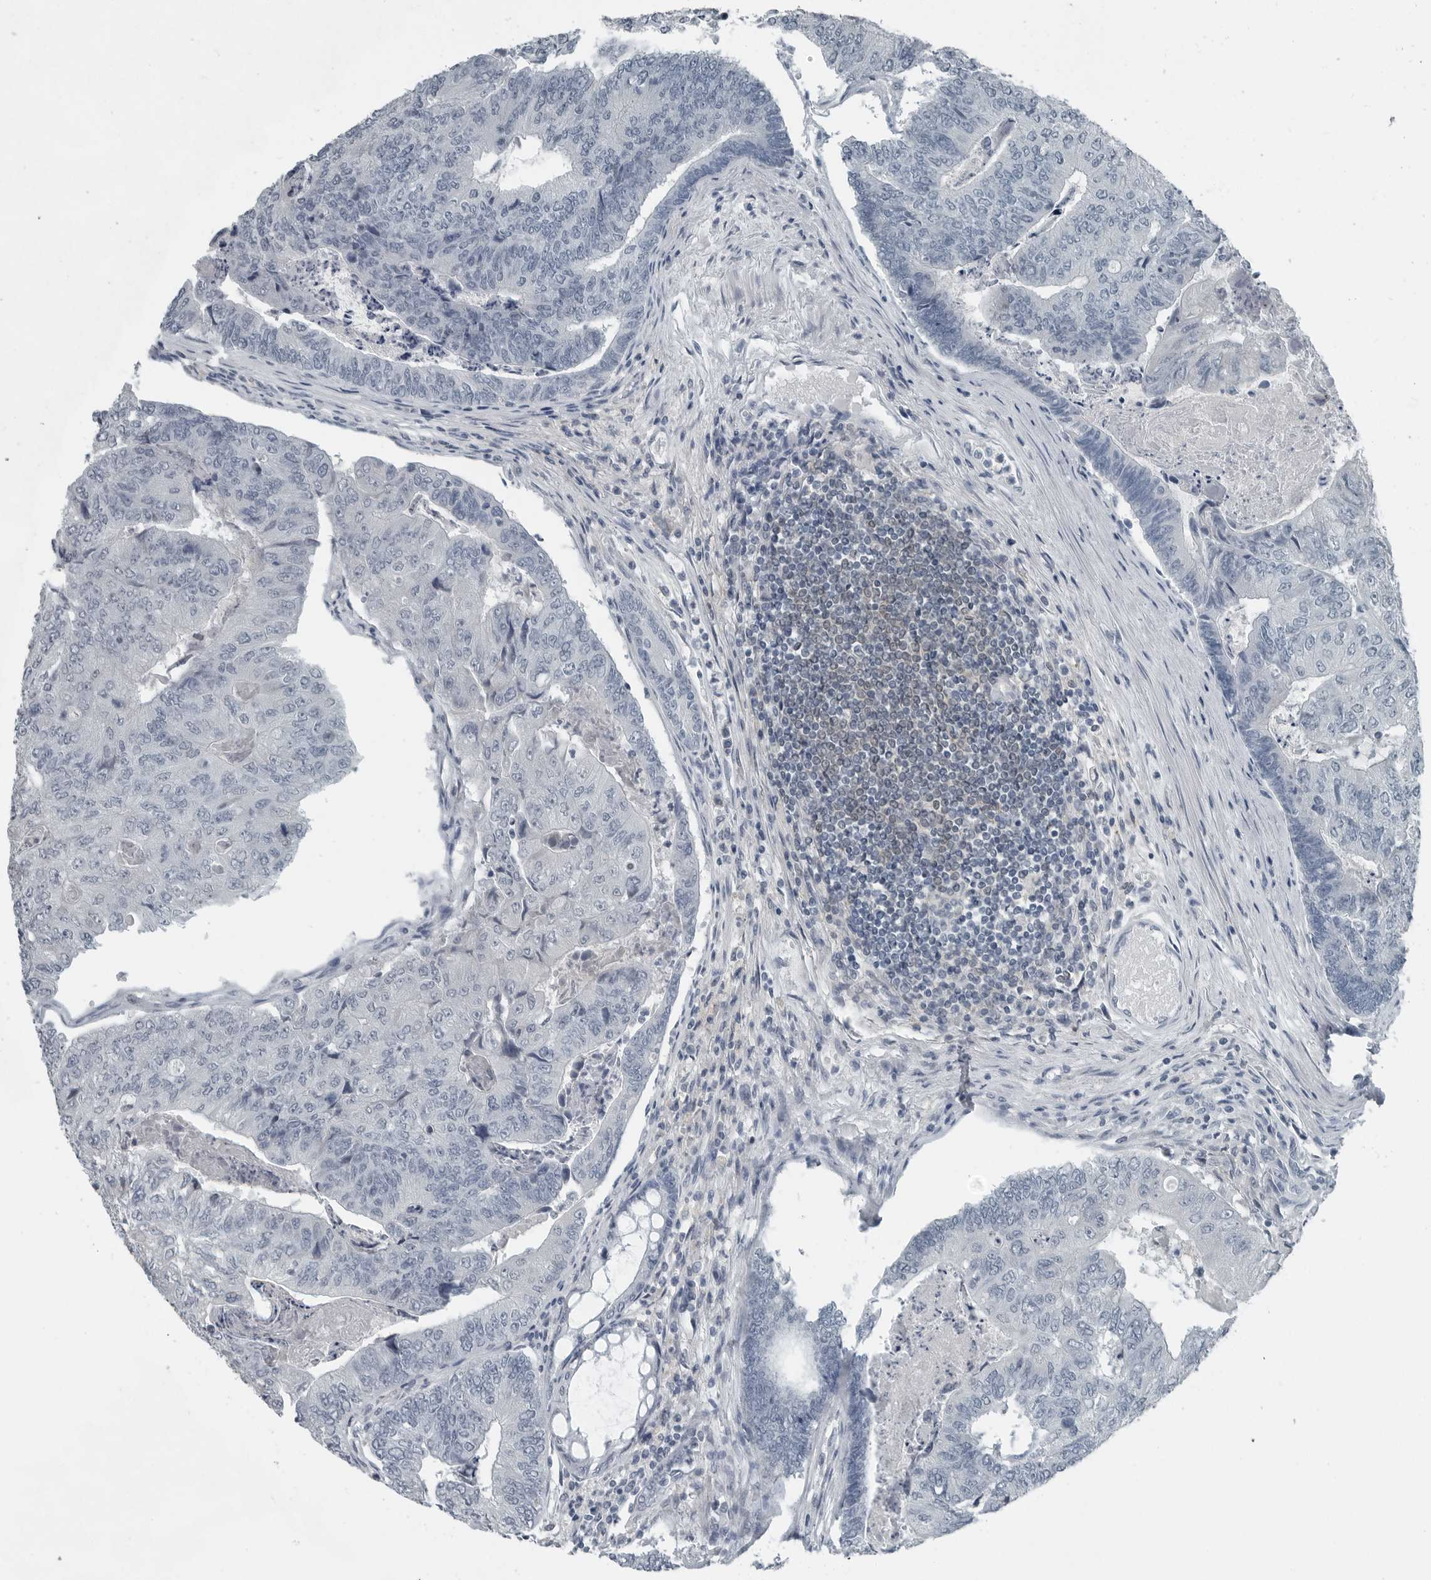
{"staining": {"intensity": "negative", "quantity": "none", "location": "none"}, "tissue": "colorectal cancer", "cell_type": "Tumor cells", "image_type": "cancer", "snomed": [{"axis": "morphology", "description": "Adenocarcinoma, NOS"}, {"axis": "topography", "description": "Colon"}], "caption": "An immunohistochemistry image of colorectal adenocarcinoma is shown. There is no staining in tumor cells of colorectal adenocarcinoma. The staining is performed using DAB brown chromogen with nuclei counter-stained in using hematoxylin.", "gene": "KYAT1", "patient": {"sex": "female", "age": 67}}